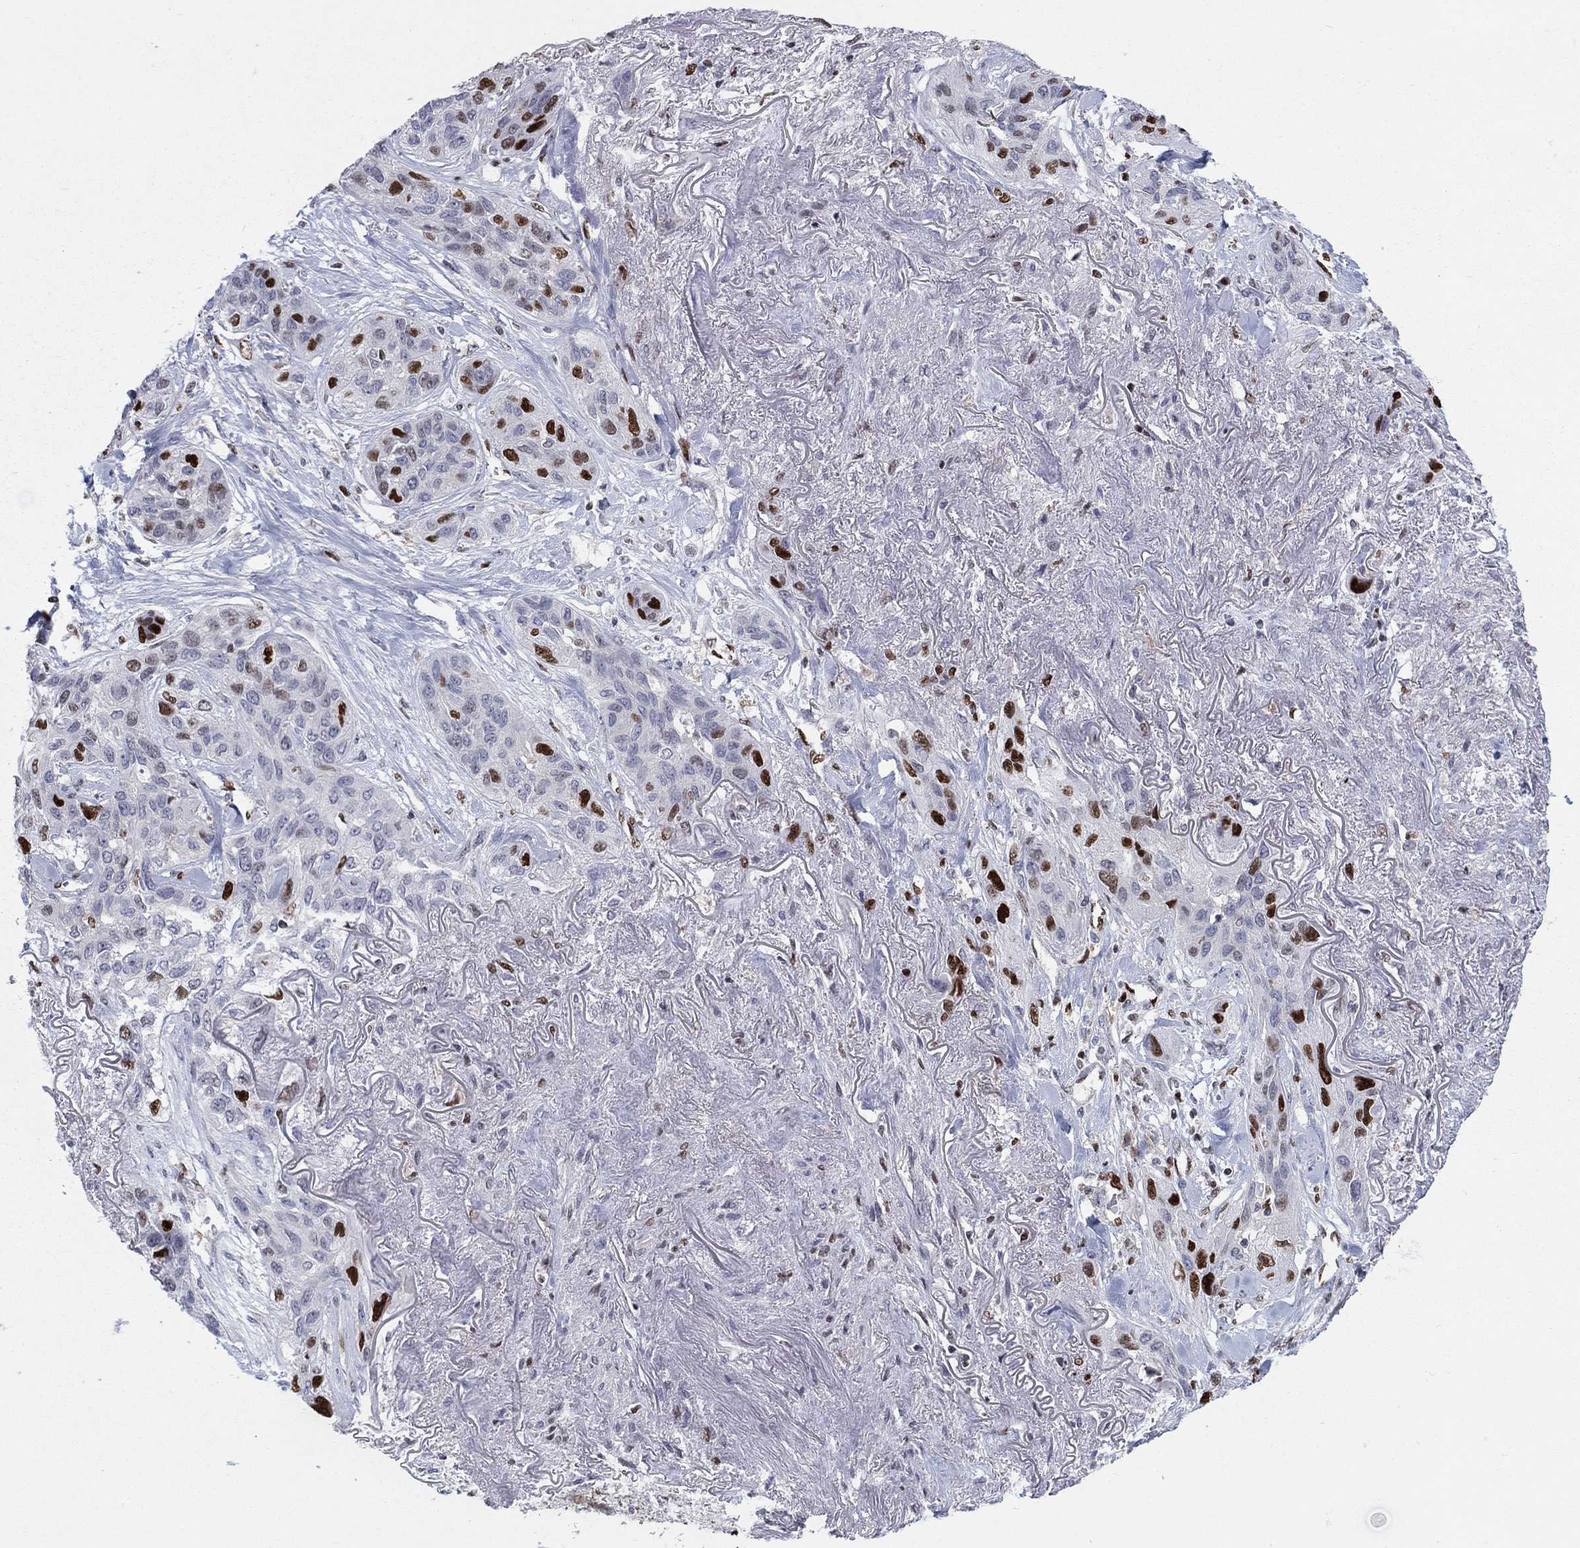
{"staining": {"intensity": "strong", "quantity": "<25%", "location": "nuclear"}, "tissue": "lung cancer", "cell_type": "Tumor cells", "image_type": "cancer", "snomed": [{"axis": "morphology", "description": "Squamous cell carcinoma, NOS"}, {"axis": "topography", "description": "Lung"}], "caption": "Lung cancer stained with a protein marker reveals strong staining in tumor cells.", "gene": "ZNHIT3", "patient": {"sex": "female", "age": 70}}